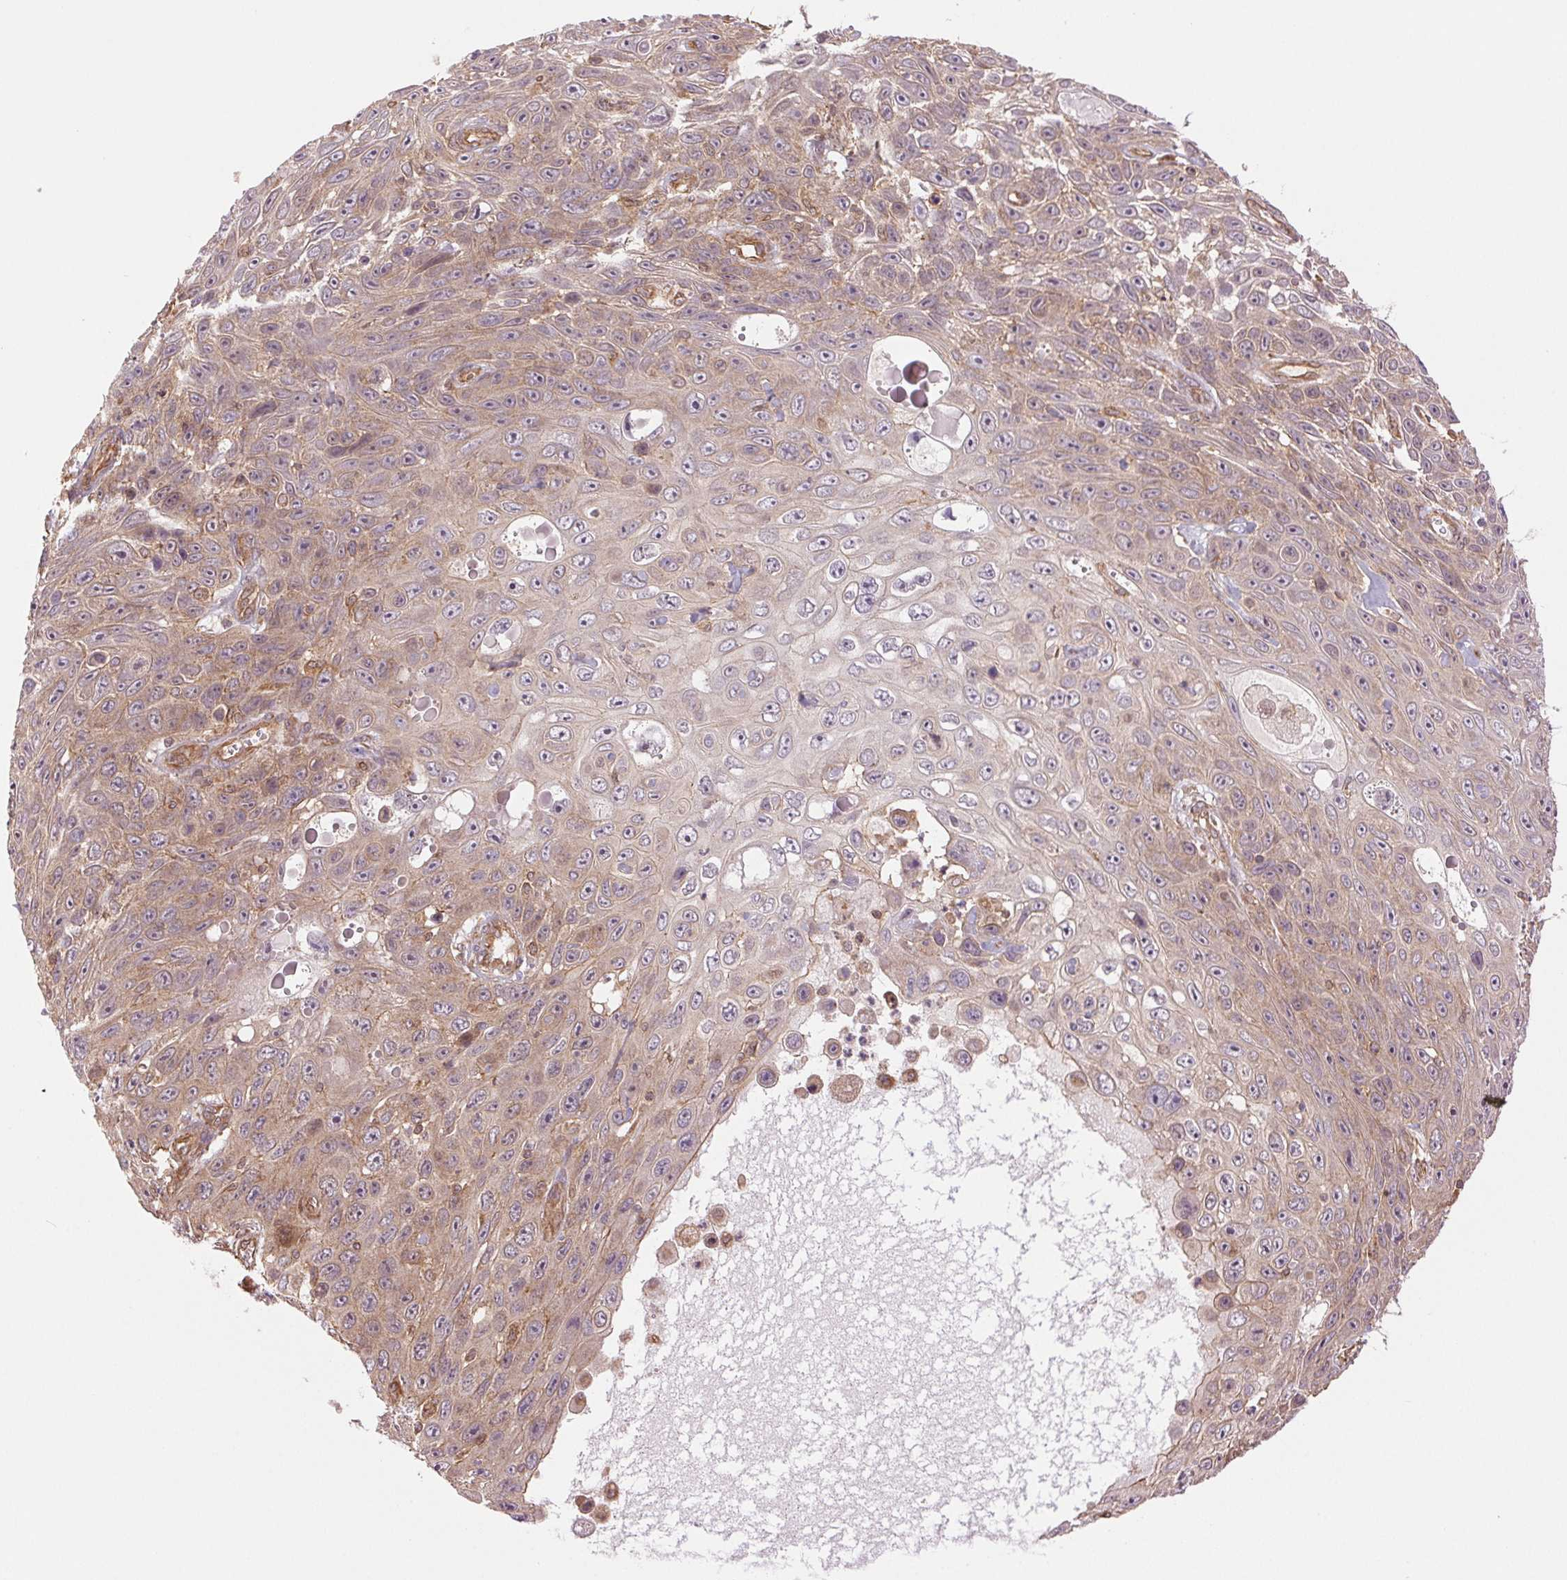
{"staining": {"intensity": "weak", "quantity": "25%-75%", "location": "cytoplasmic/membranous"}, "tissue": "skin cancer", "cell_type": "Tumor cells", "image_type": "cancer", "snomed": [{"axis": "morphology", "description": "Squamous cell carcinoma, NOS"}, {"axis": "topography", "description": "Skin"}], "caption": "A high-resolution micrograph shows immunohistochemistry (IHC) staining of squamous cell carcinoma (skin), which exhibits weak cytoplasmic/membranous positivity in approximately 25%-75% of tumor cells.", "gene": "STARD7", "patient": {"sex": "male", "age": 82}}